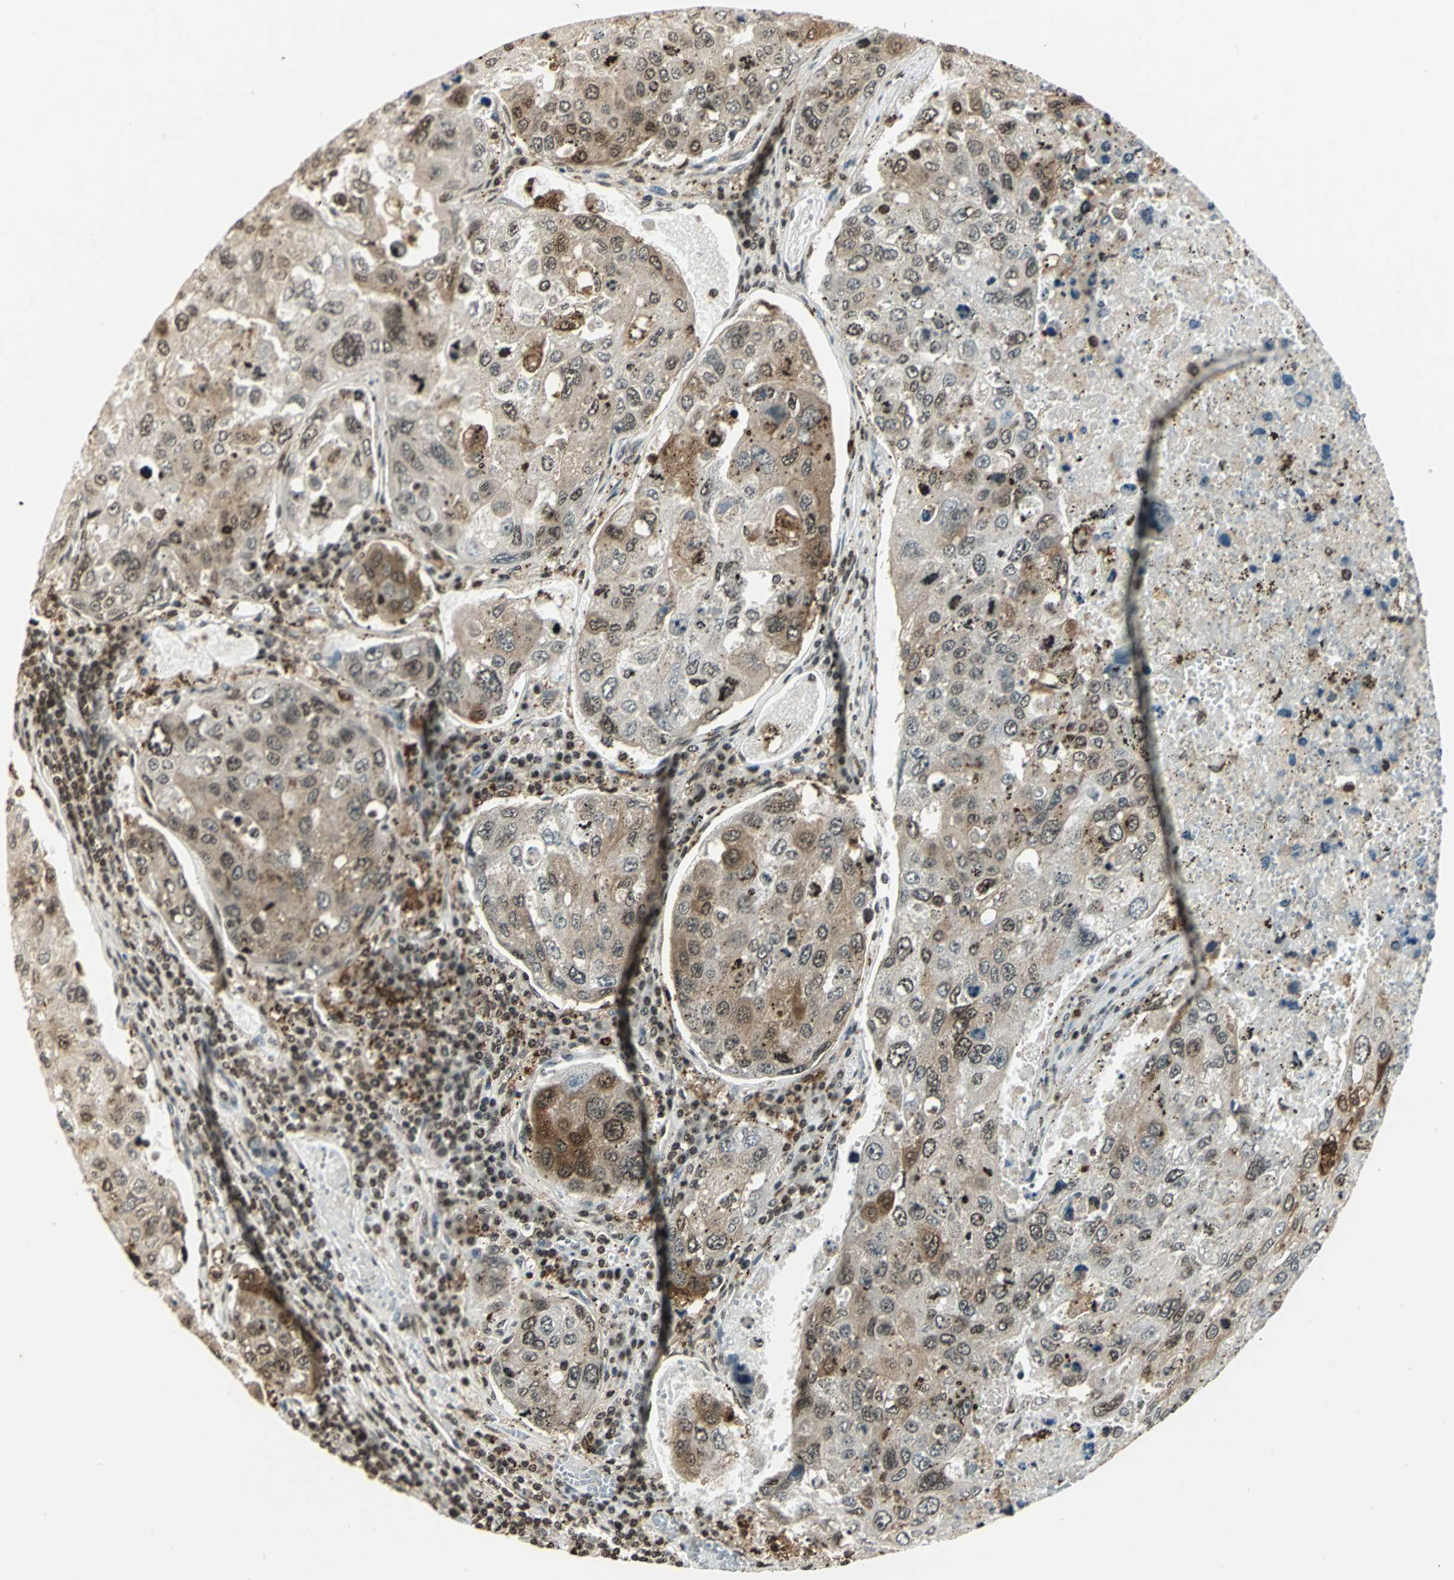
{"staining": {"intensity": "strong", "quantity": ">75%", "location": "cytoplasmic/membranous,nuclear"}, "tissue": "urothelial cancer", "cell_type": "Tumor cells", "image_type": "cancer", "snomed": [{"axis": "morphology", "description": "Urothelial carcinoma, High grade"}, {"axis": "topography", "description": "Lymph node"}, {"axis": "topography", "description": "Urinary bladder"}], "caption": "Urothelial cancer tissue shows strong cytoplasmic/membranous and nuclear positivity in about >75% of tumor cells", "gene": "LGALS3", "patient": {"sex": "male", "age": 51}}